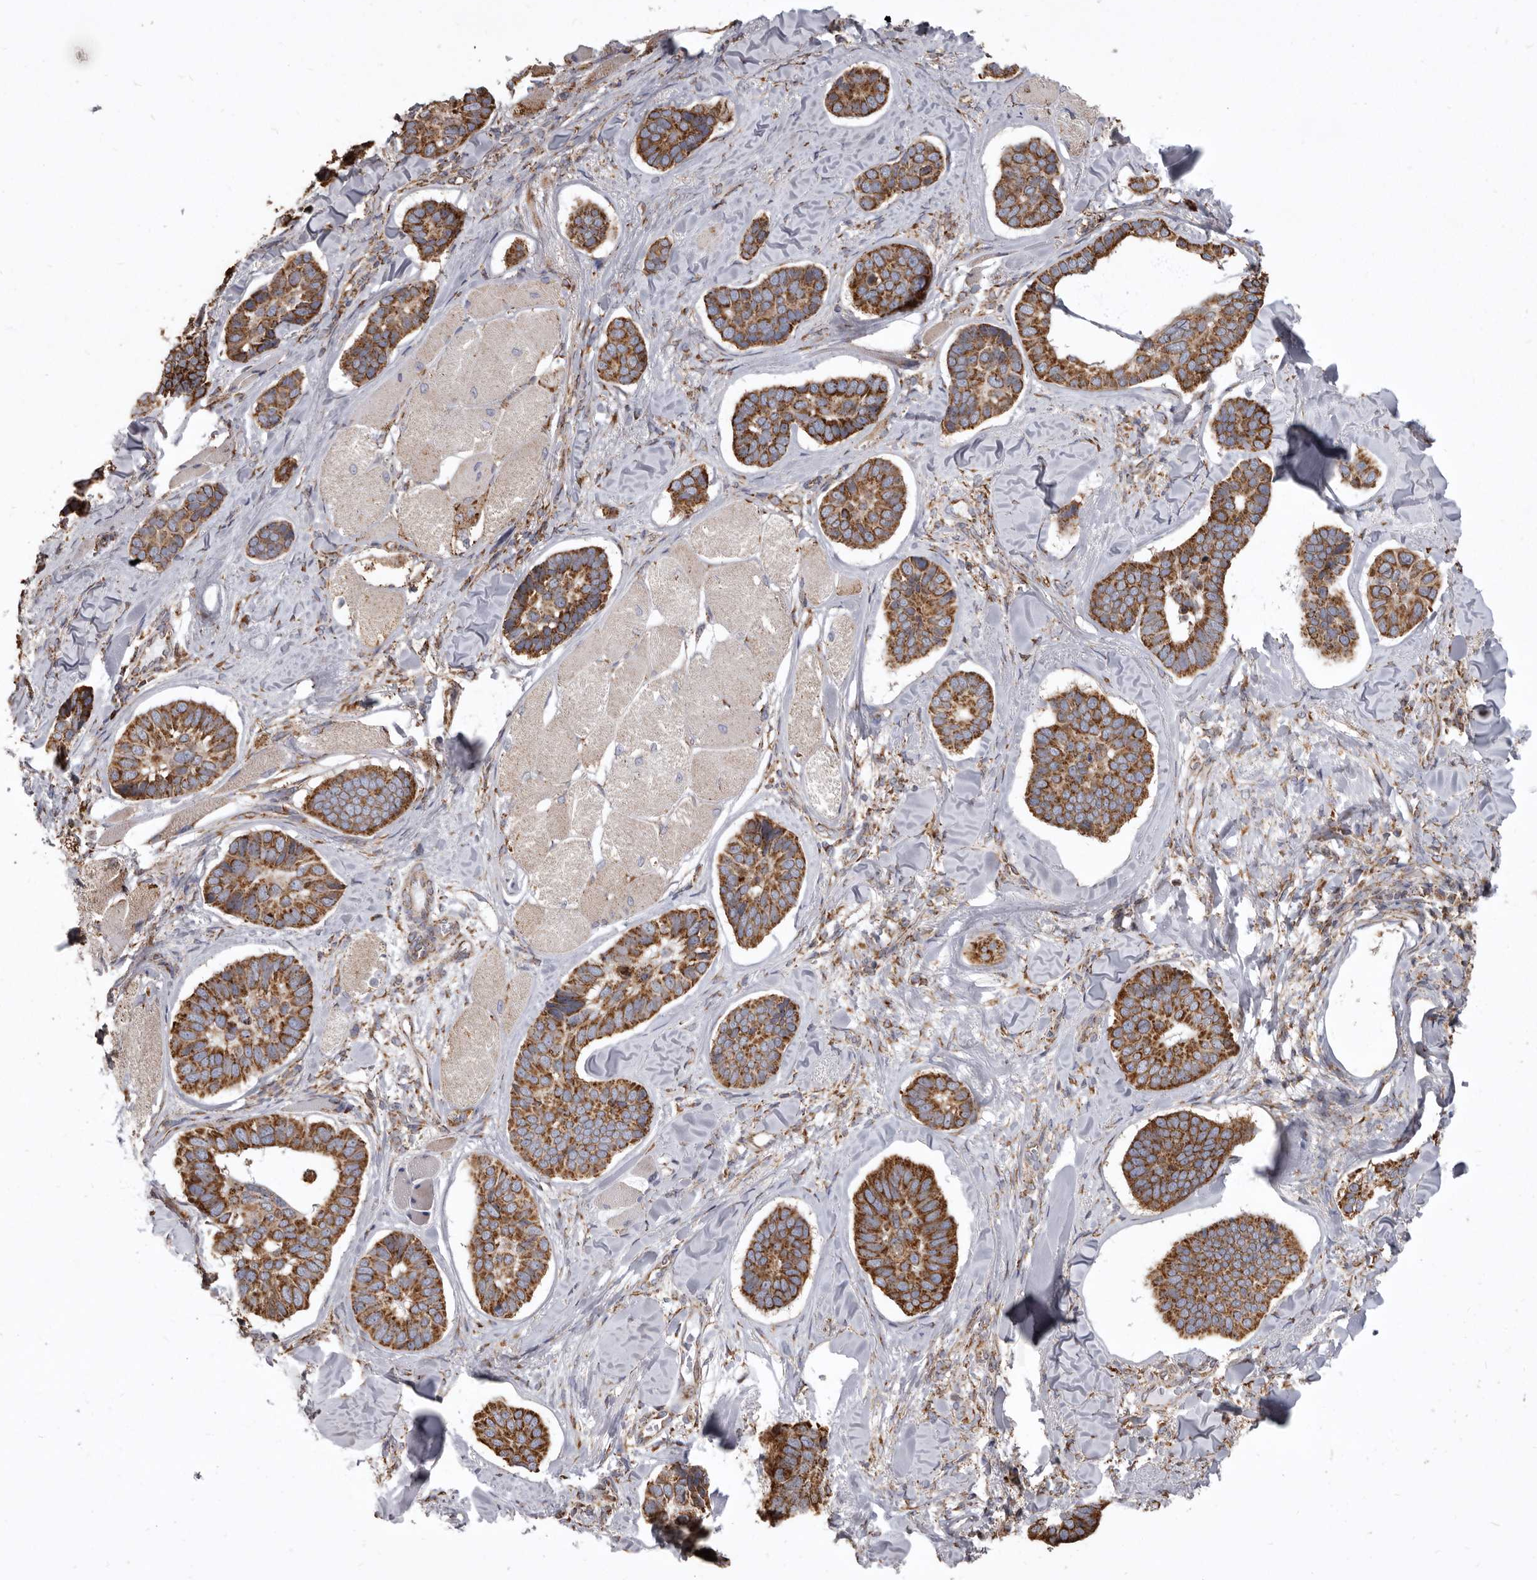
{"staining": {"intensity": "strong", "quantity": ">75%", "location": "cytoplasmic/membranous"}, "tissue": "skin cancer", "cell_type": "Tumor cells", "image_type": "cancer", "snomed": [{"axis": "morphology", "description": "Basal cell carcinoma"}, {"axis": "topography", "description": "Skin"}], "caption": "Skin cancer tissue demonstrates strong cytoplasmic/membranous expression in approximately >75% of tumor cells", "gene": "CDK5RAP3", "patient": {"sex": "male", "age": 62}}